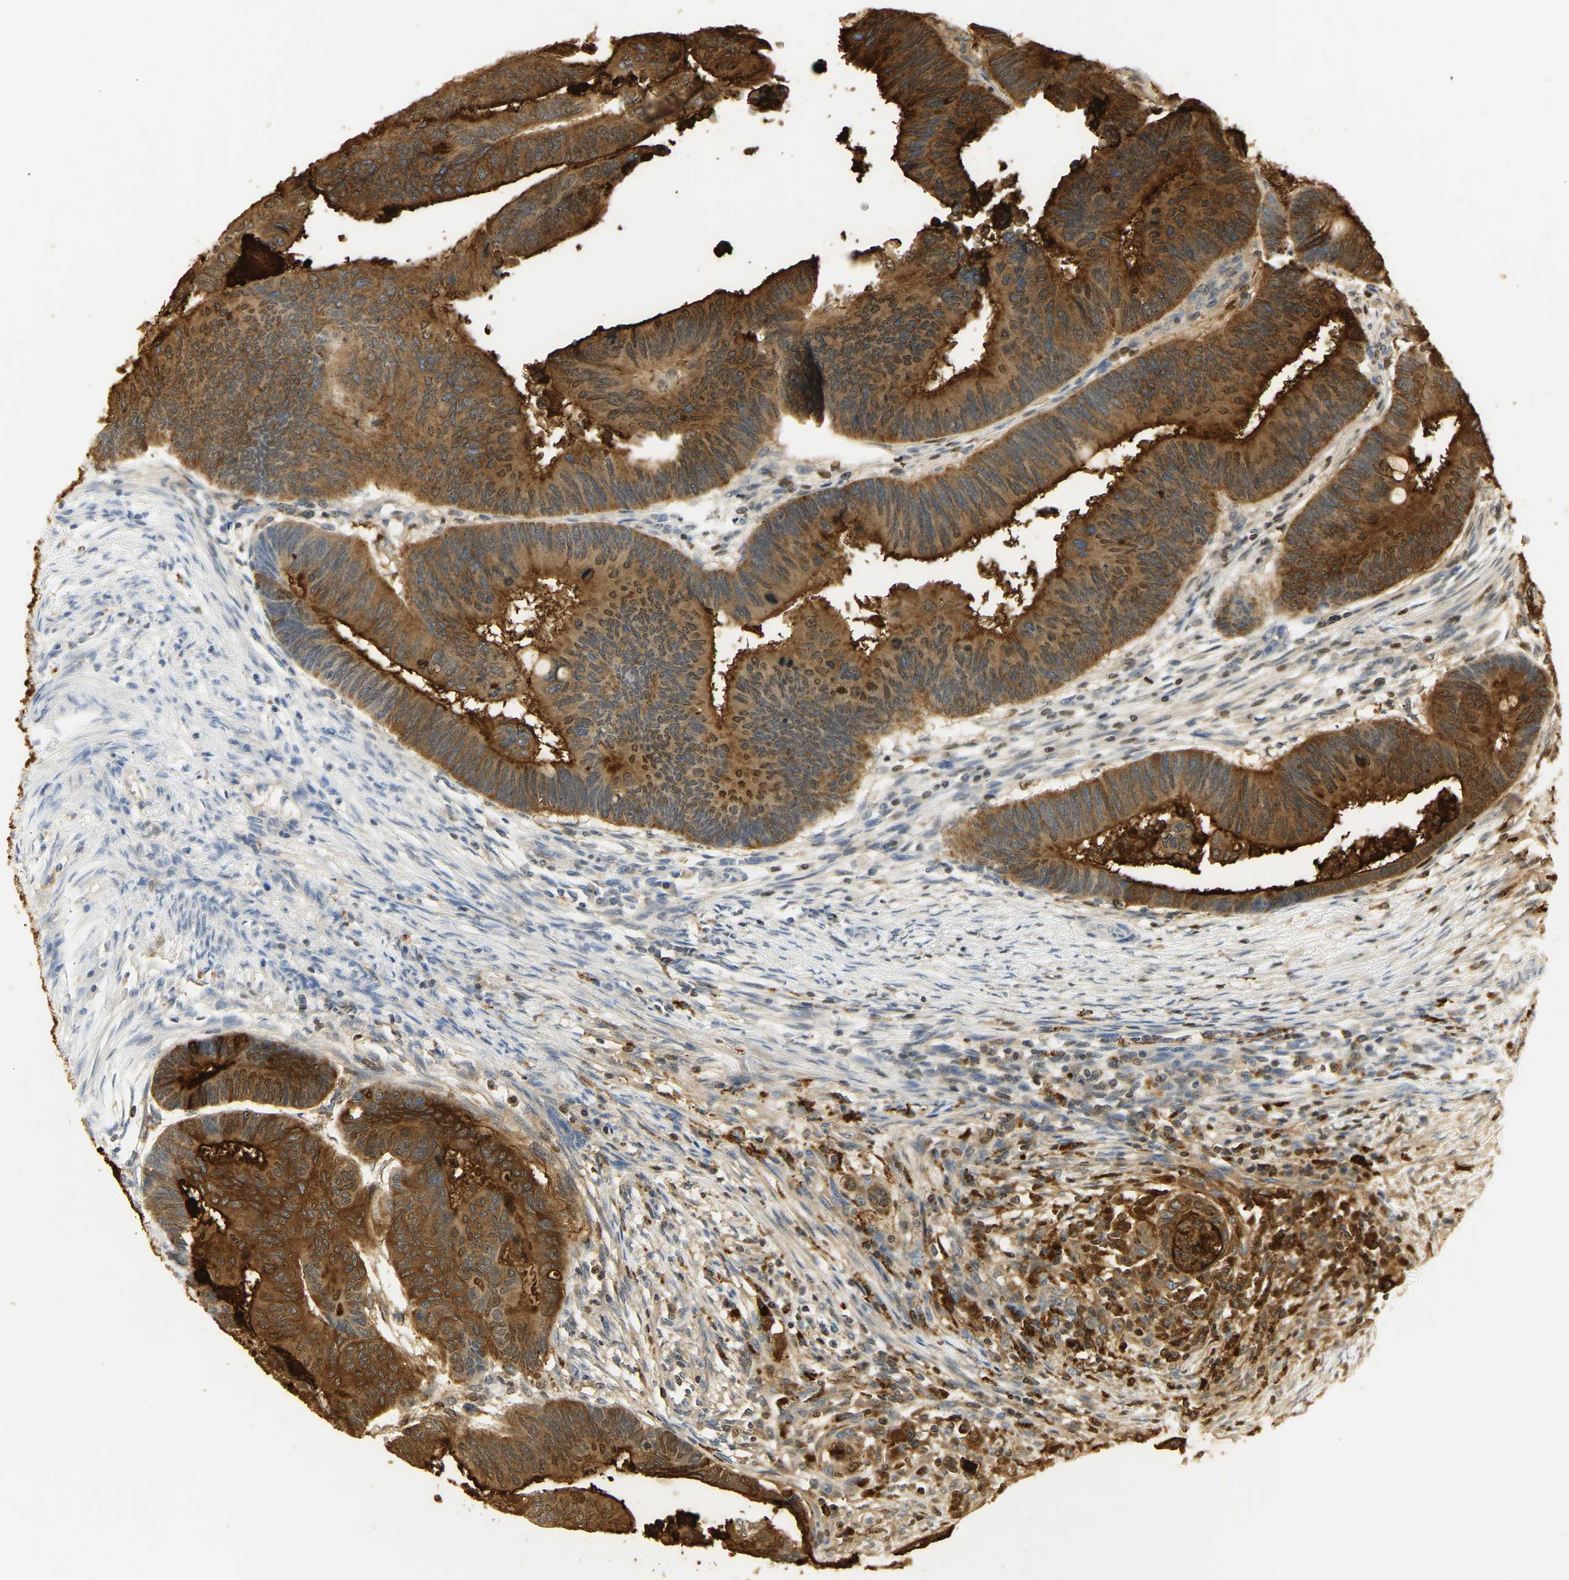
{"staining": {"intensity": "strong", "quantity": ">75%", "location": "cytoplasmic/membranous"}, "tissue": "colorectal cancer", "cell_type": "Tumor cells", "image_type": "cancer", "snomed": [{"axis": "morphology", "description": "Normal tissue, NOS"}, {"axis": "morphology", "description": "Adenocarcinoma, NOS"}, {"axis": "topography", "description": "Rectum"}, {"axis": "topography", "description": "Peripheral nerve tissue"}], "caption": "Brown immunohistochemical staining in colorectal cancer (adenocarcinoma) demonstrates strong cytoplasmic/membranous expression in approximately >75% of tumor cells.", "gene": "CEACAM5", "patient": {"sex": "male", "age": 92}}